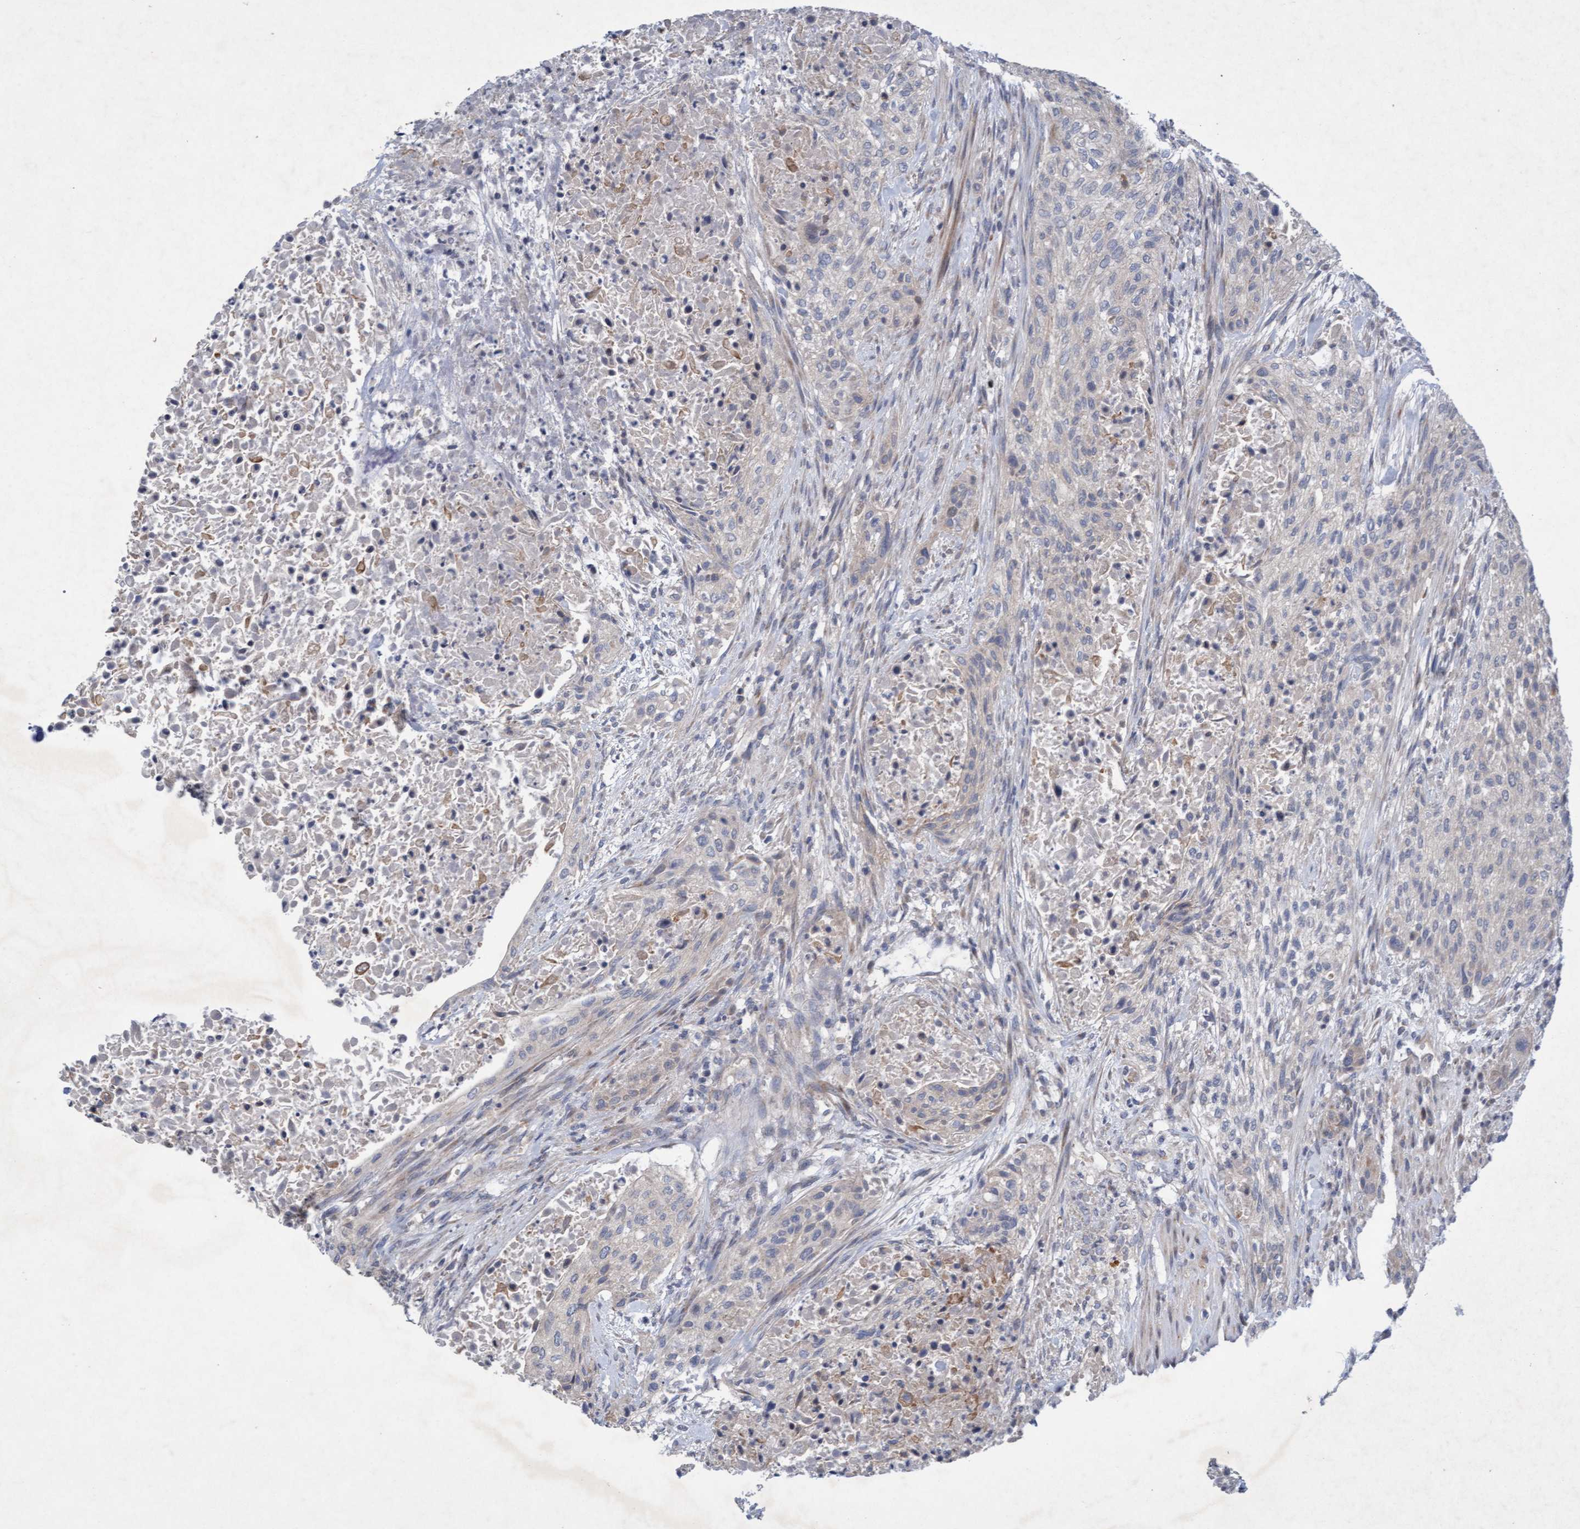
{"staining": {"intensity": "negative", "quantity": "none", "location": "none"}, "tissue": "urothelial cancer", "cell_type": "Tumor cells", "image_type": "cancer", "snomed": [{"axis": "morphology", "description": "Urothelial carcinoma, Low grade"}, {"axis": "morphology", "description": "Urothelial carcinoma, High grade"}, {"axis": "topography", "description": "Urinary bladder"}], "caption": "High magnification brightfield microscopy of urothelial cancer stained with DAB (brown) and counterstained with hematoxylin (blue): tumor cells show no significant staining.", "gene": "DDHD2", "patient": {"sex": "male", "age": 35}}